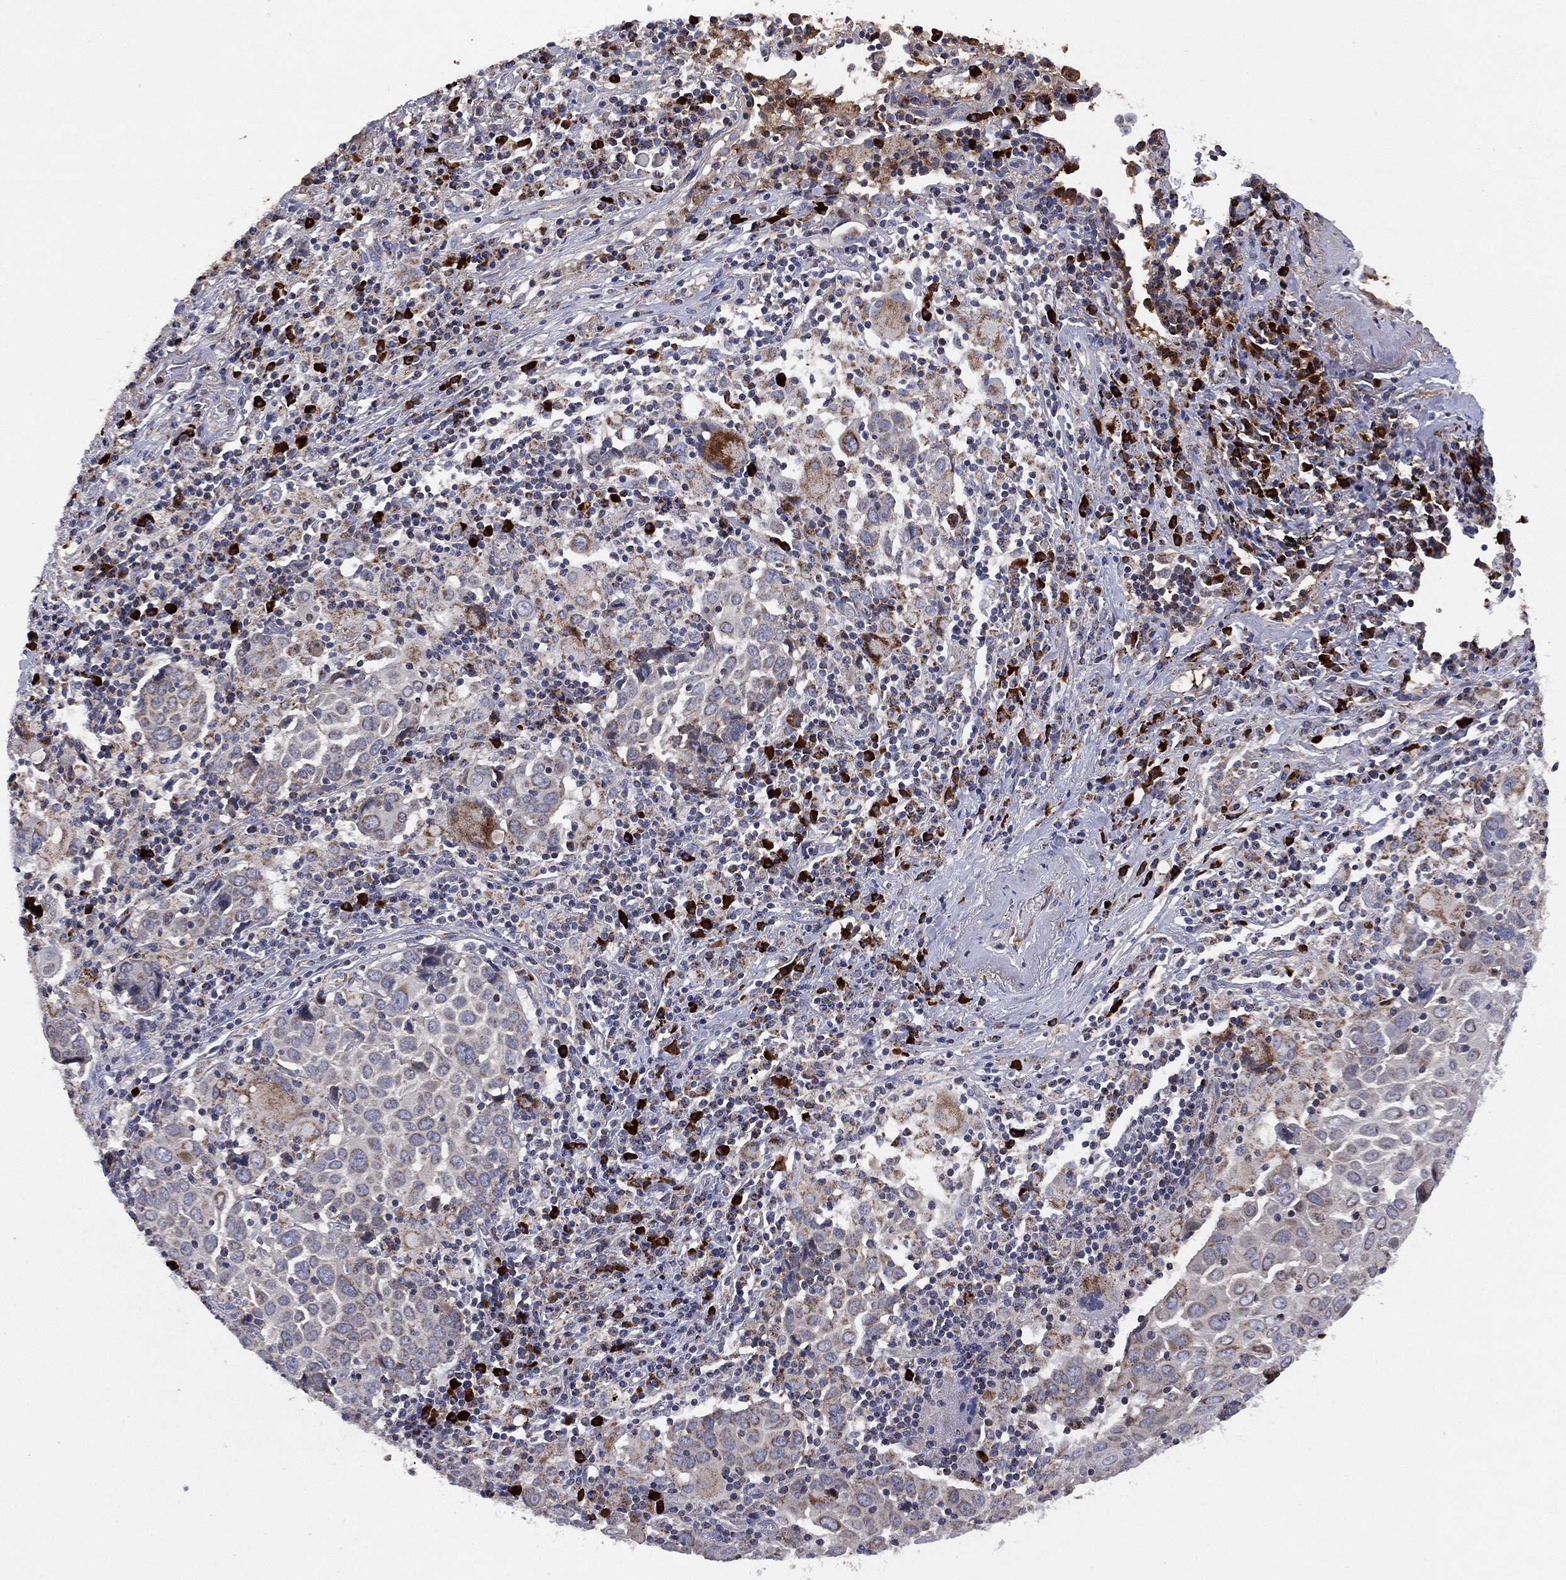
{"staining": {"intensity": "moderate", "quantity": "<25%", "location": "cytoplasmic/membranous"}, "tissue": "lung cancer", "cell_type": "Tumor cells", "image_type": "cancer", "snomed": [{"axis": "morphology", "description": "Squamous cell carcinoma, NOS"}, {"axis": "topography", "description": "Lung"}], "caption": "Lung cancer (squamous cell carcinoma) stained with DAB (3,3'-diaminobenzidine) immunohistochemistry displays low levels of moderate cytoplasmic/membranous expression in approximately <25% of tumor cells.", "gene": "PPP2R5A", "patient": {"sex": "male", "age": 57}}